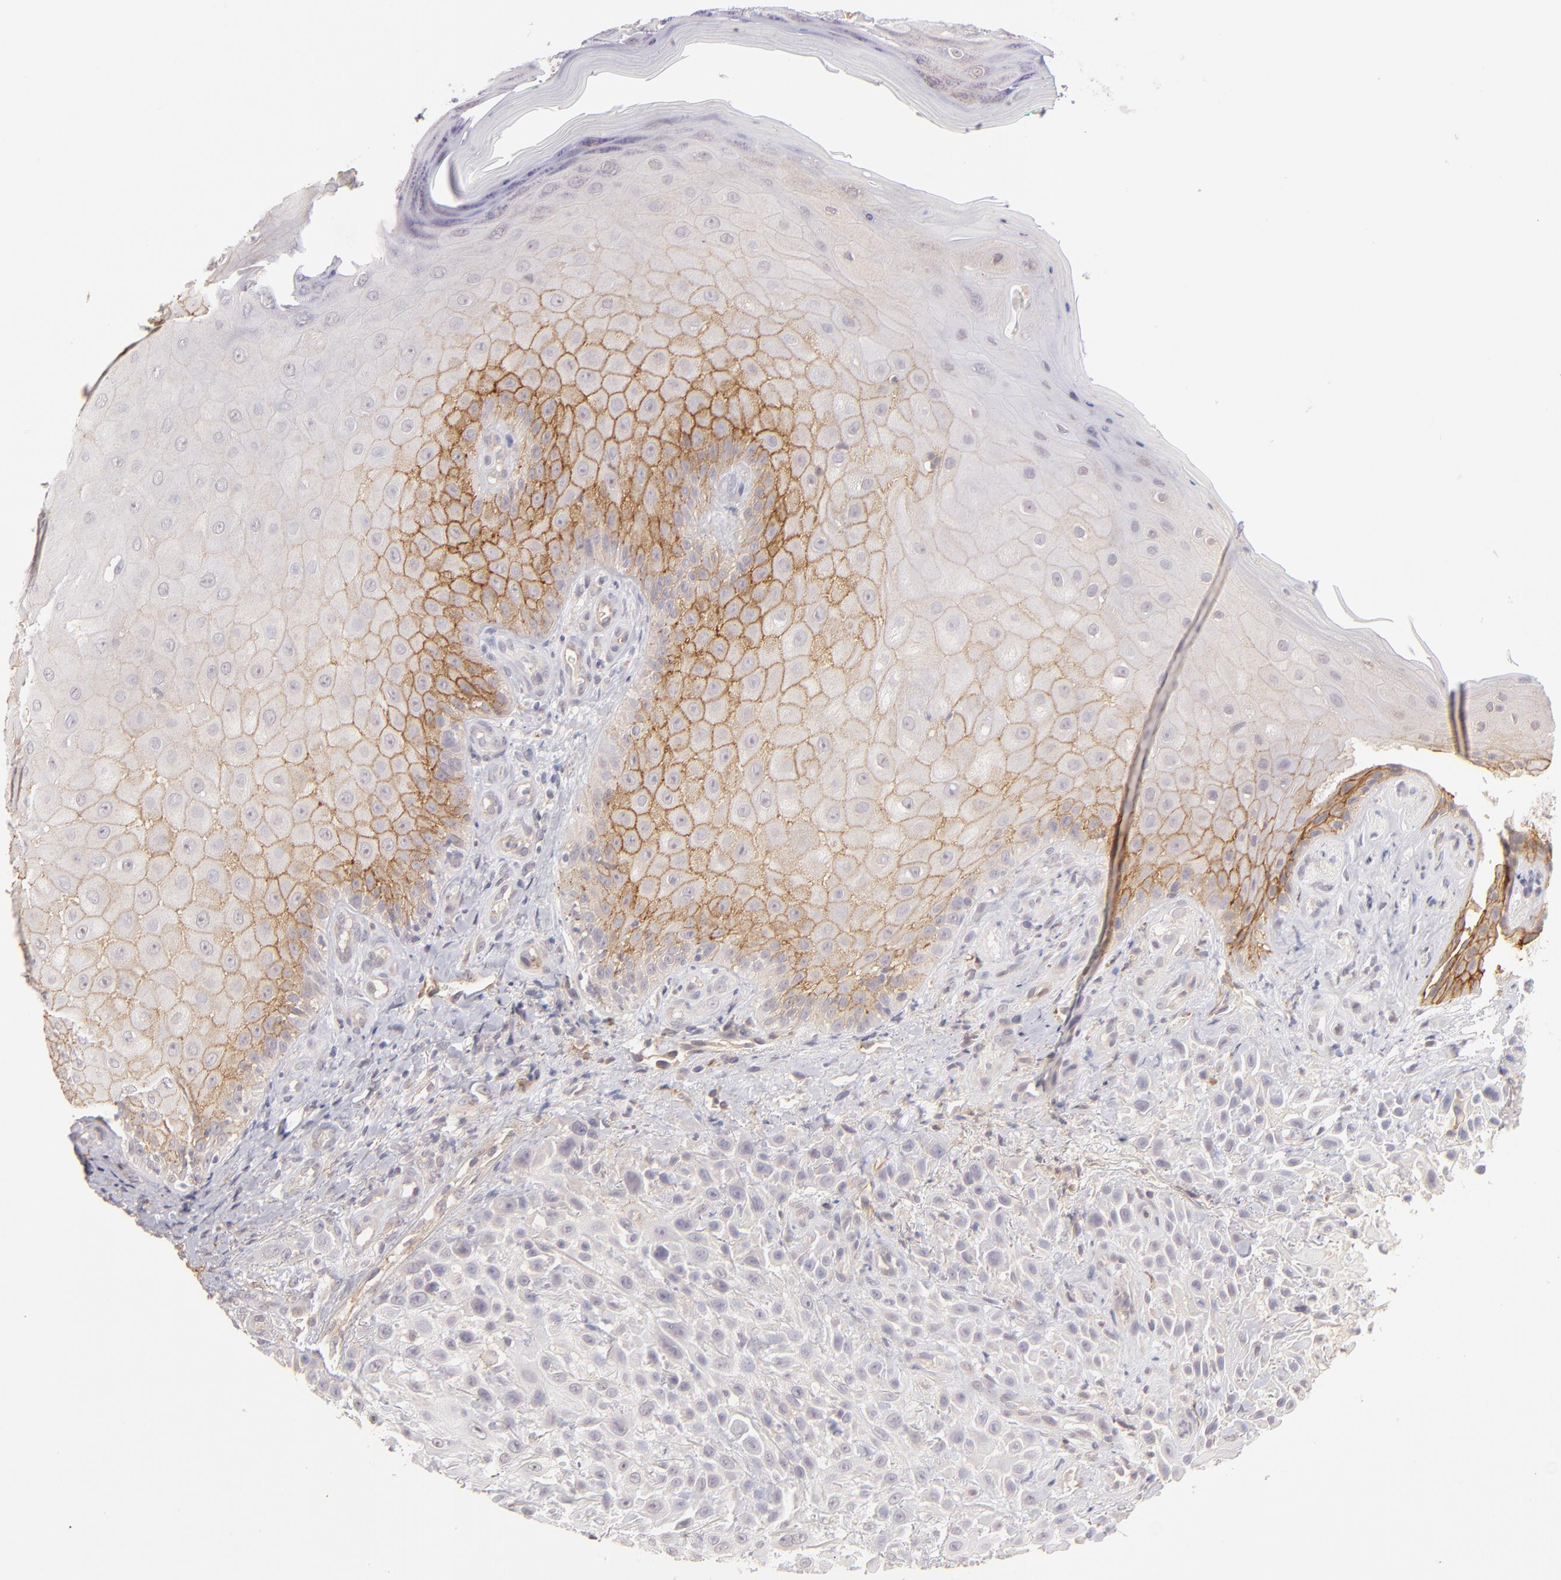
{"staining": {"intensity": "negative", "quantity": "none", "location": "none"}, "tissue": "skin cancer", "cell_type": "Tumor cells", "image_type": "cancer", "snomed": [{"axis": "morphology", "description": "Squamous cell carcinoma, NOS"}, {"axis": "topography", "description": "Skin"}], "caption": "IHC image of human squamous cell carcinoma (skin) stained for a protein (brown), which exhibits no expression in tumor cells.", "gene": "THBD", "patient": {"sex": "female", "age": 42}}